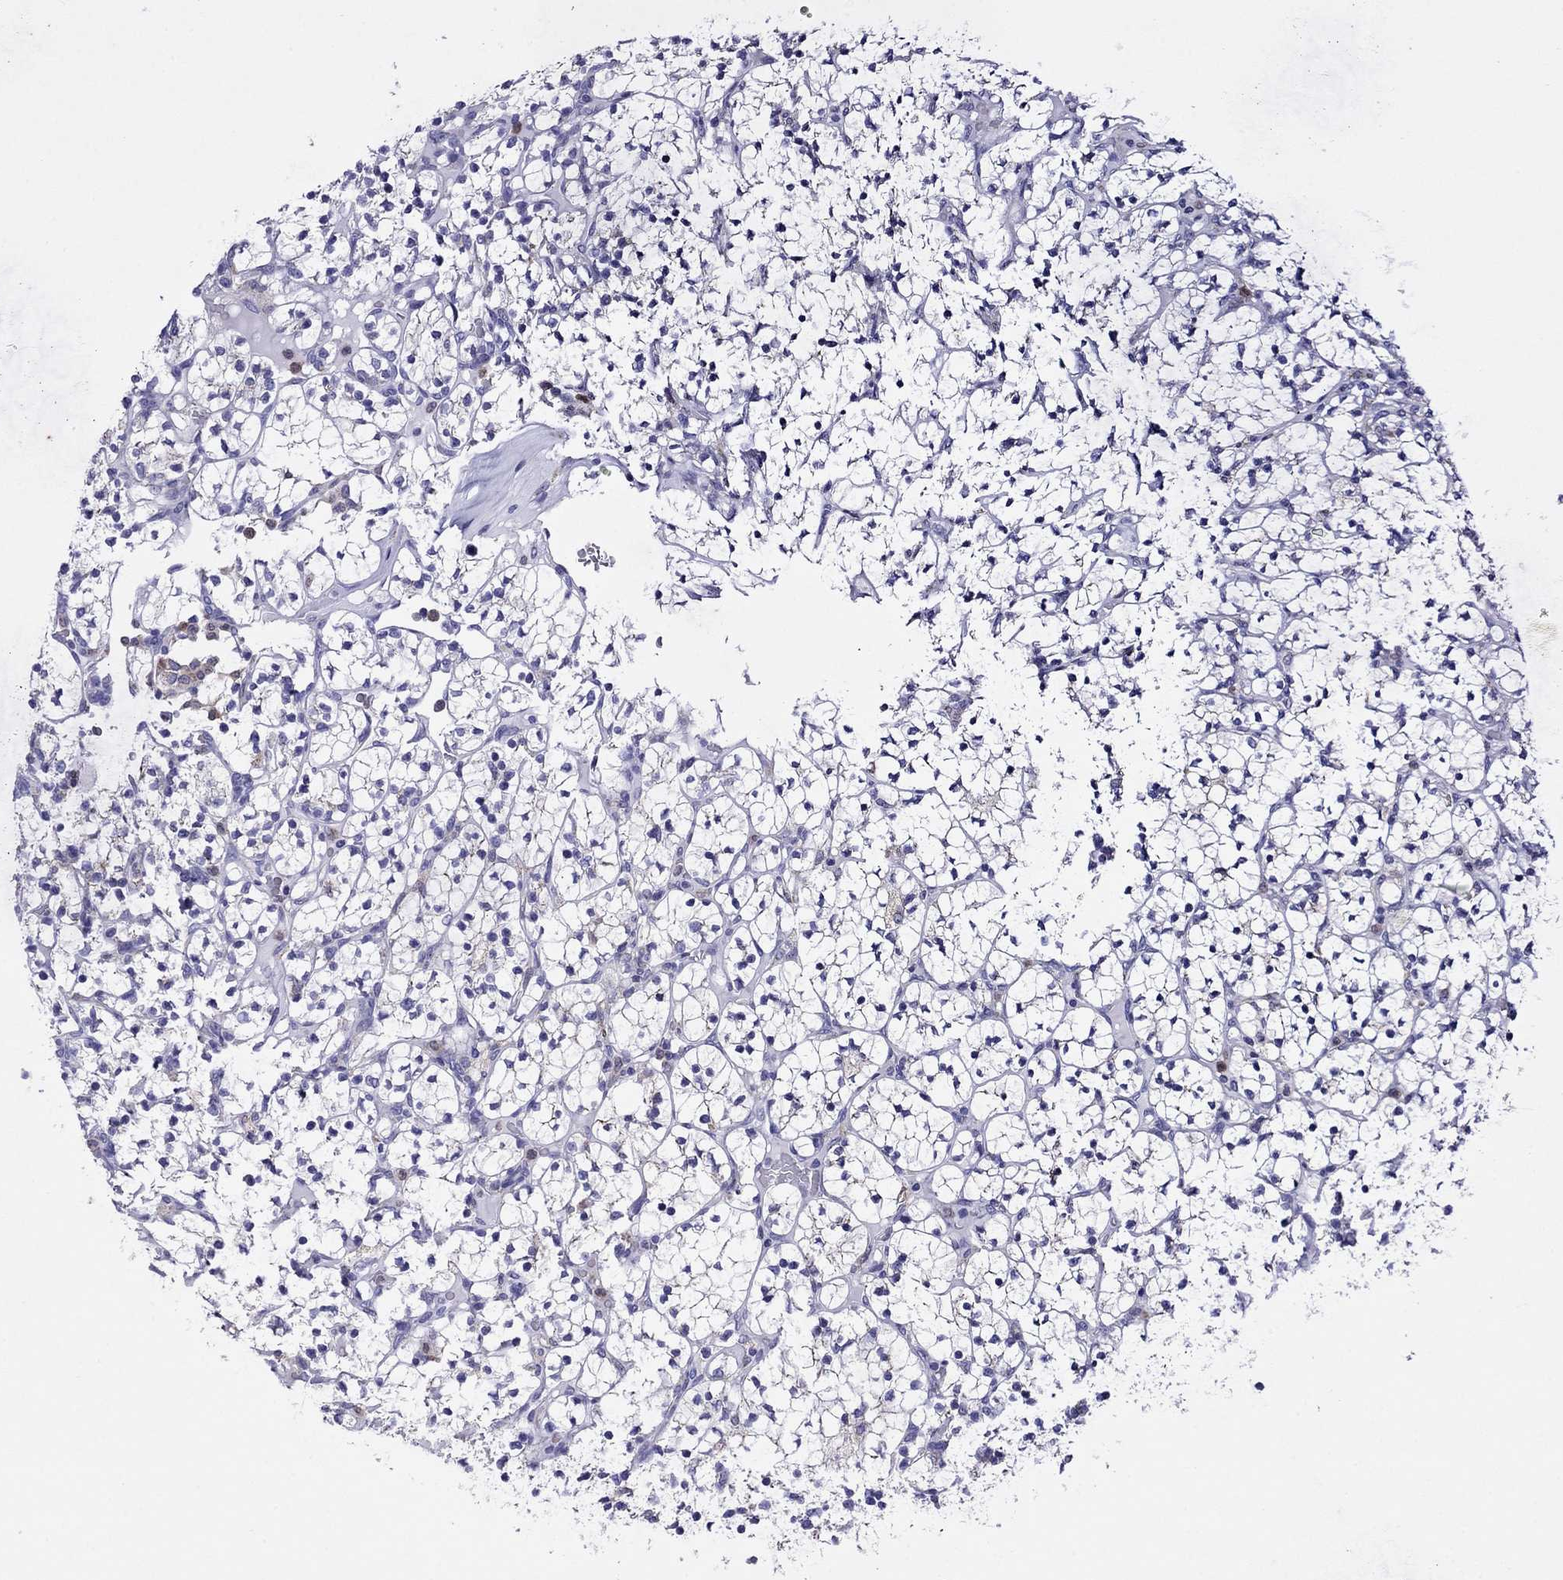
{"staining": {"intensity": "negative", "quantity": "none", "location": "none"}, "tissue": "renal cancer", "cell_type": "Tumor cells", "image_type": "cancer", "snomed": [{"axis": "morphology", "description": "Adenocarcinoma, NOS"}, {"axis": "topography", "description": "Kidney"}], "caption": "Immunohistochemistry (IHC) micrograph of renal adenocarcinoma stained for a protein (brown), which displays no expression in tumor cells. Brightfield microscopy of IHC stained with DAB (brown) and hematoxylin (blue), captured at high magnification.", "gene": "SCG2", "patient": {"sex": "female", "age": 89}}